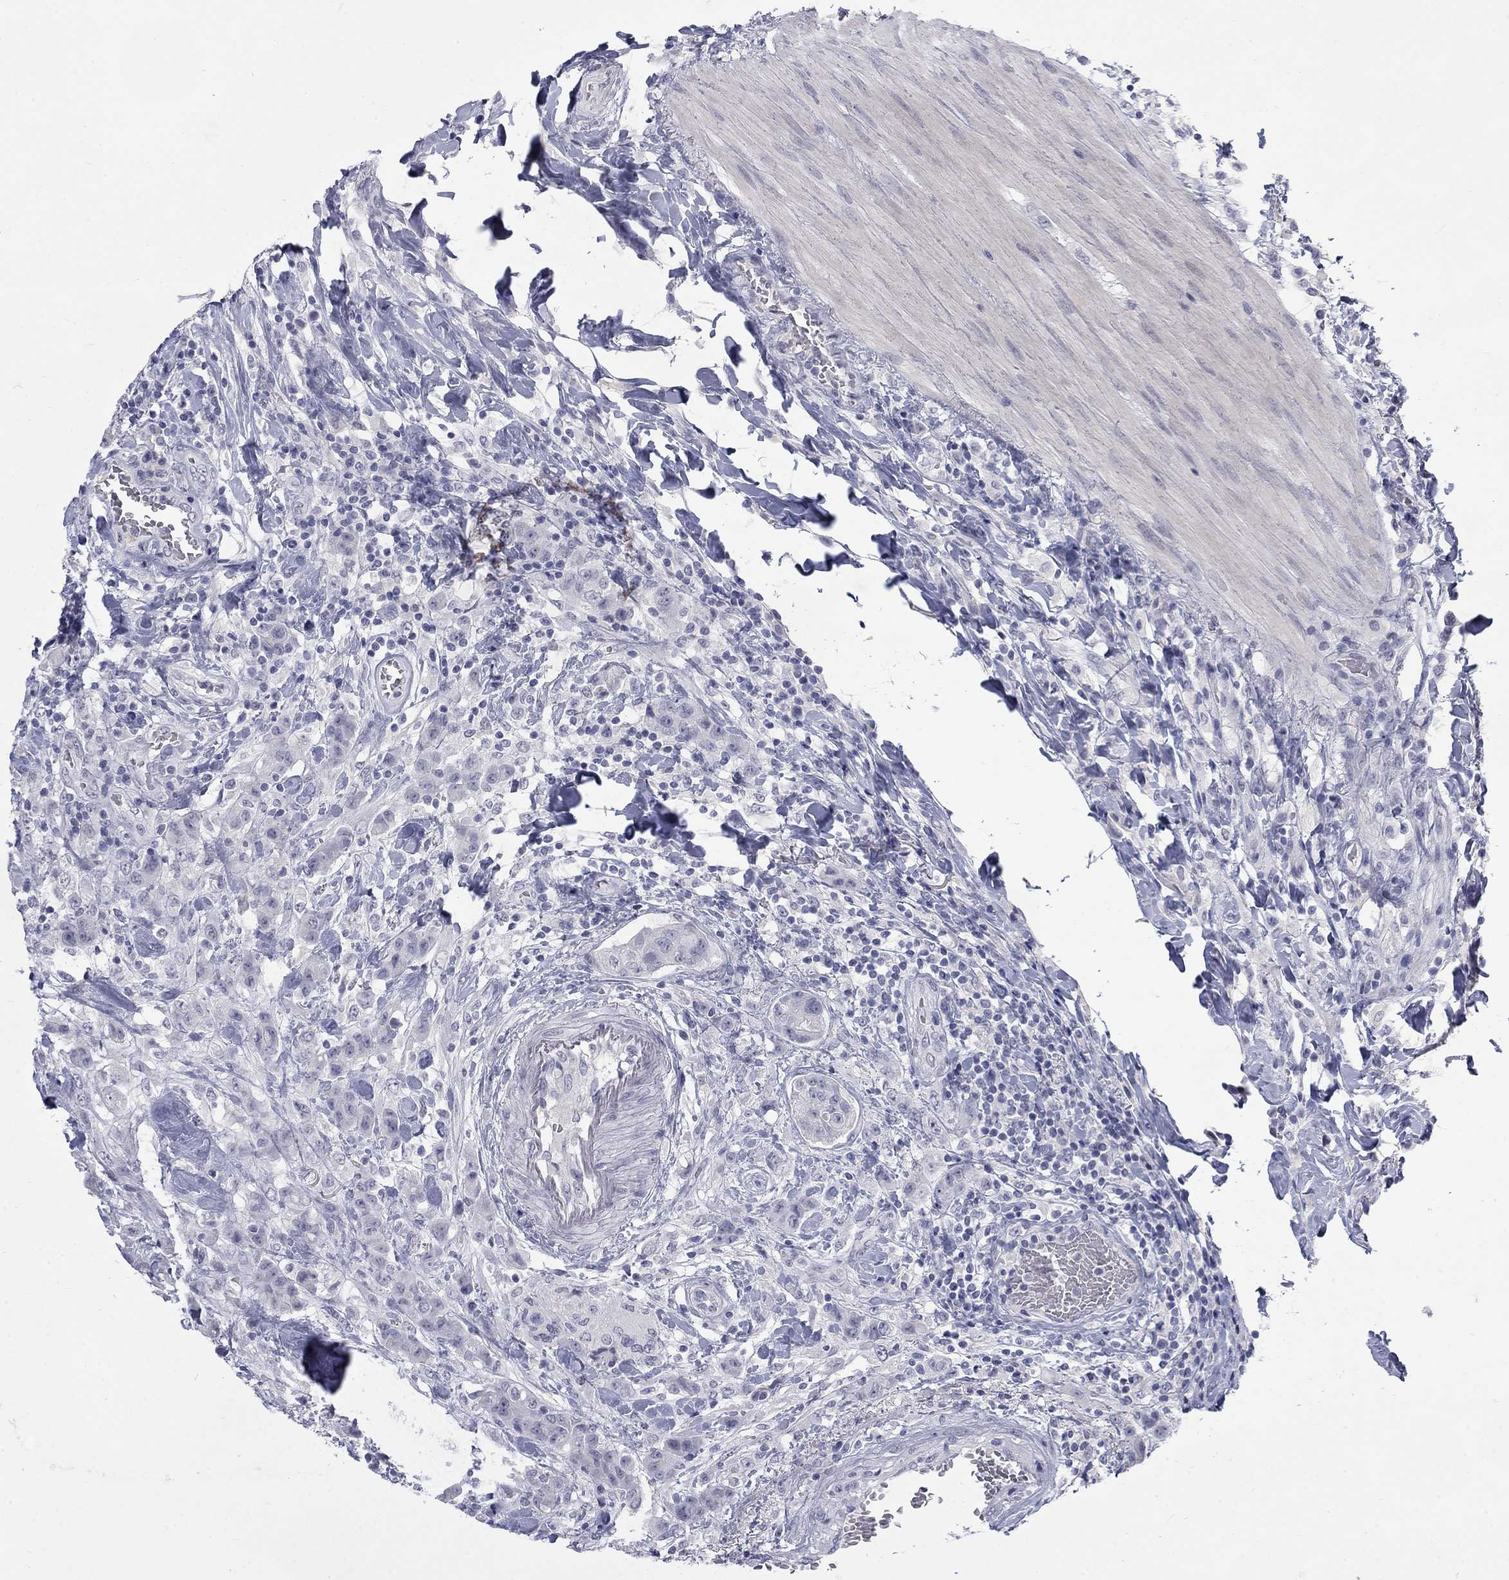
{"staining": {"intensity": "negative", "quantity": "none", "location": "none"}, "tissue": "colorectal cancer", "cell_type": "Tumor cells", "image_type": "cancer", "snomed": [{"axis": "morphology", "description": "Adenocarcinoma, NOS"}, {"axis": "topography", "description": "Colon"}], "caption": "Tumor cells are negative for protein expression in human adenocarcinoma (colorectal).", "gene": "CTNND2", "patient": {"sex": "female", "age": 48}}